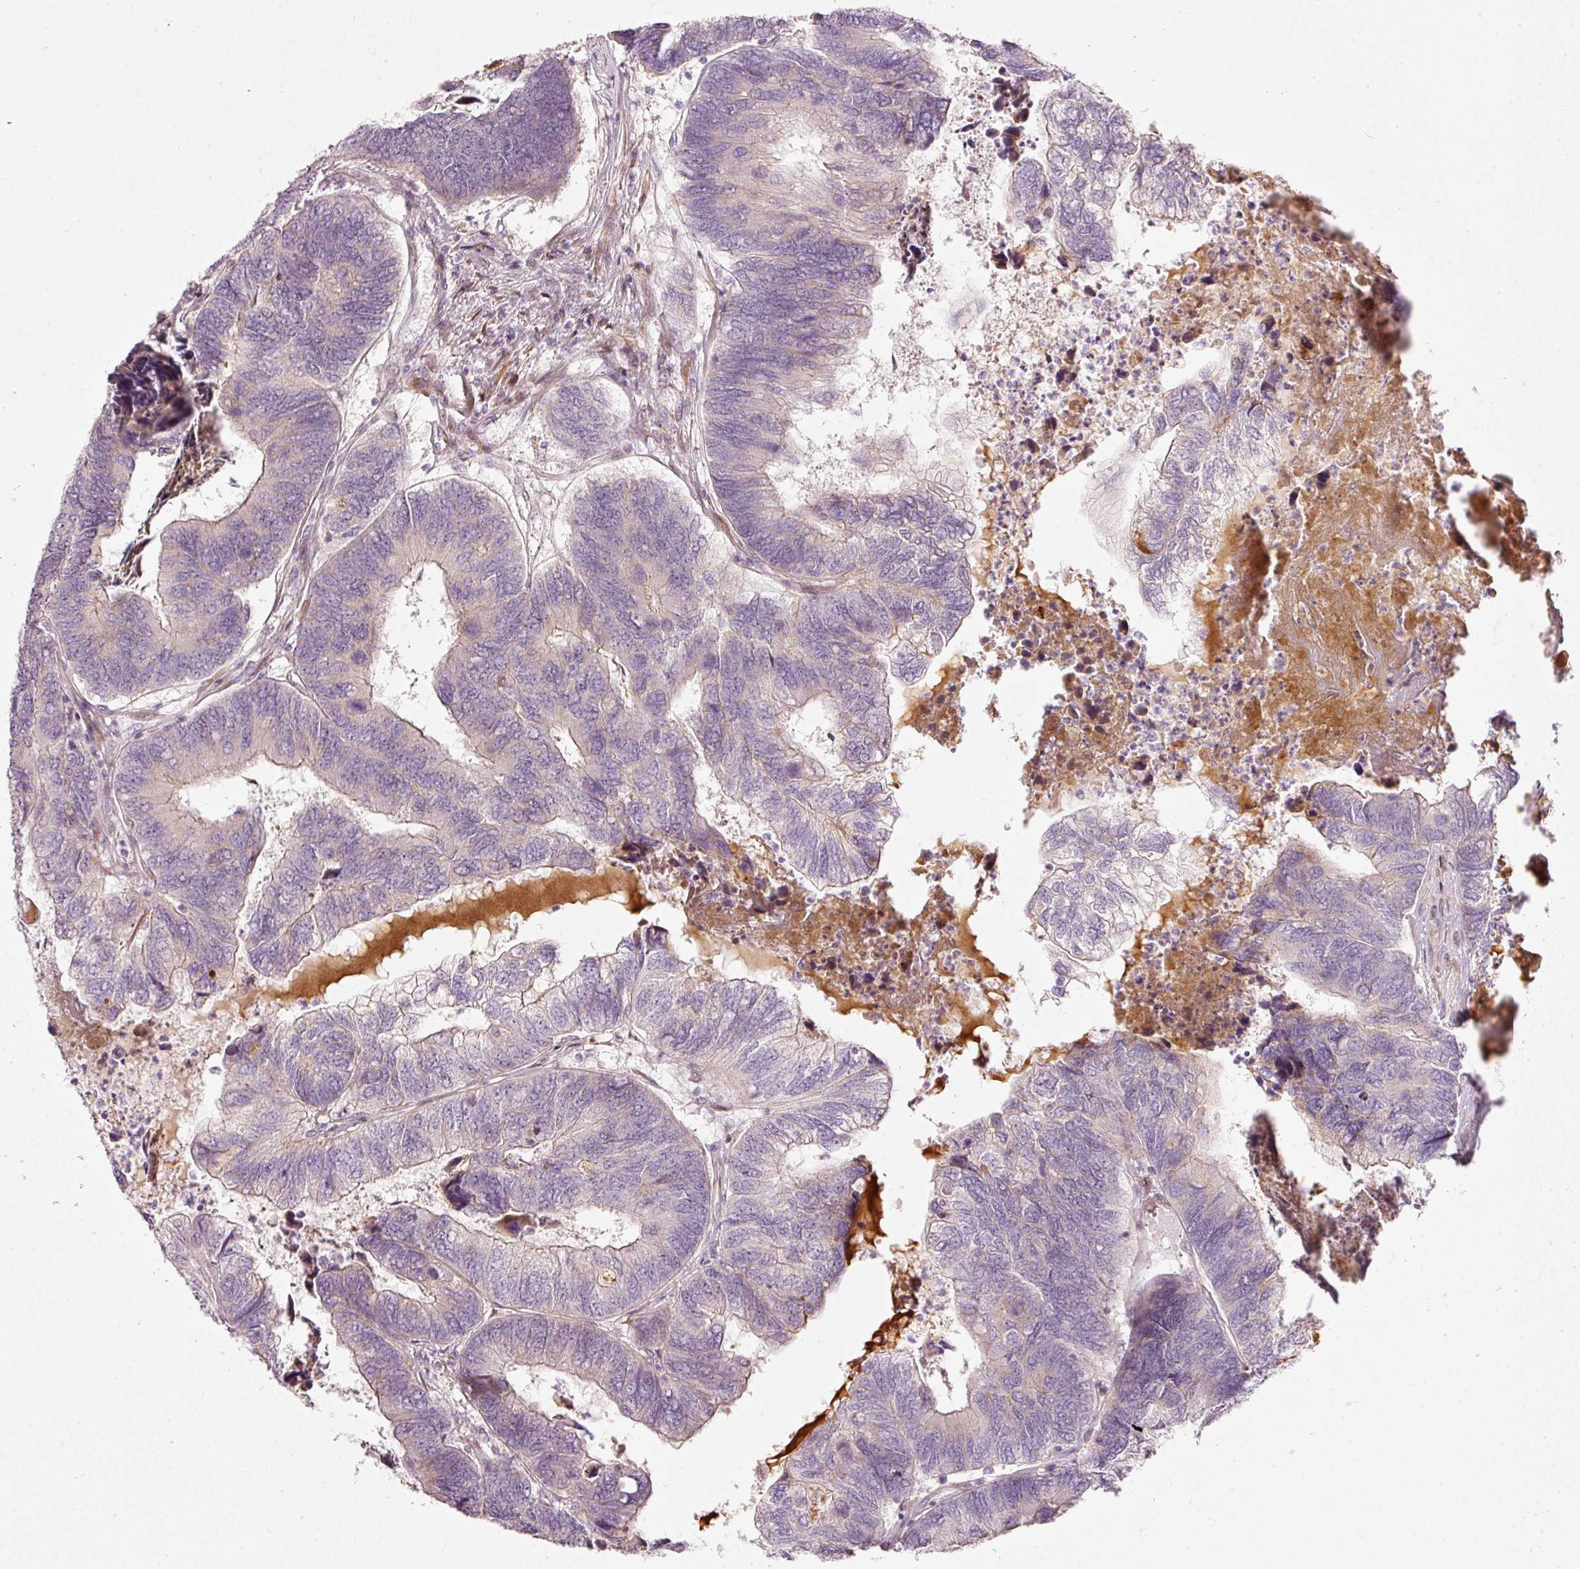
{"staining": {"intensity": "negative", "quantity": "none", "location": "none"}, "tissue": "colorectal cancer", "cell_type": "Tumor cells", "image_type": "cancer", "snomed": [{"axis": "morphology", "description": "Adenocarcinoma, NOS"}, {"axis": "topography", "description": "Colon"}], "caption": "Immunohistochemistry (IHC) of colorectal adenocarcinoma demonstrates no expression in tumor cells.", "gene": "SLC20A1", "patient": {"sex": "female", "age": 67}}